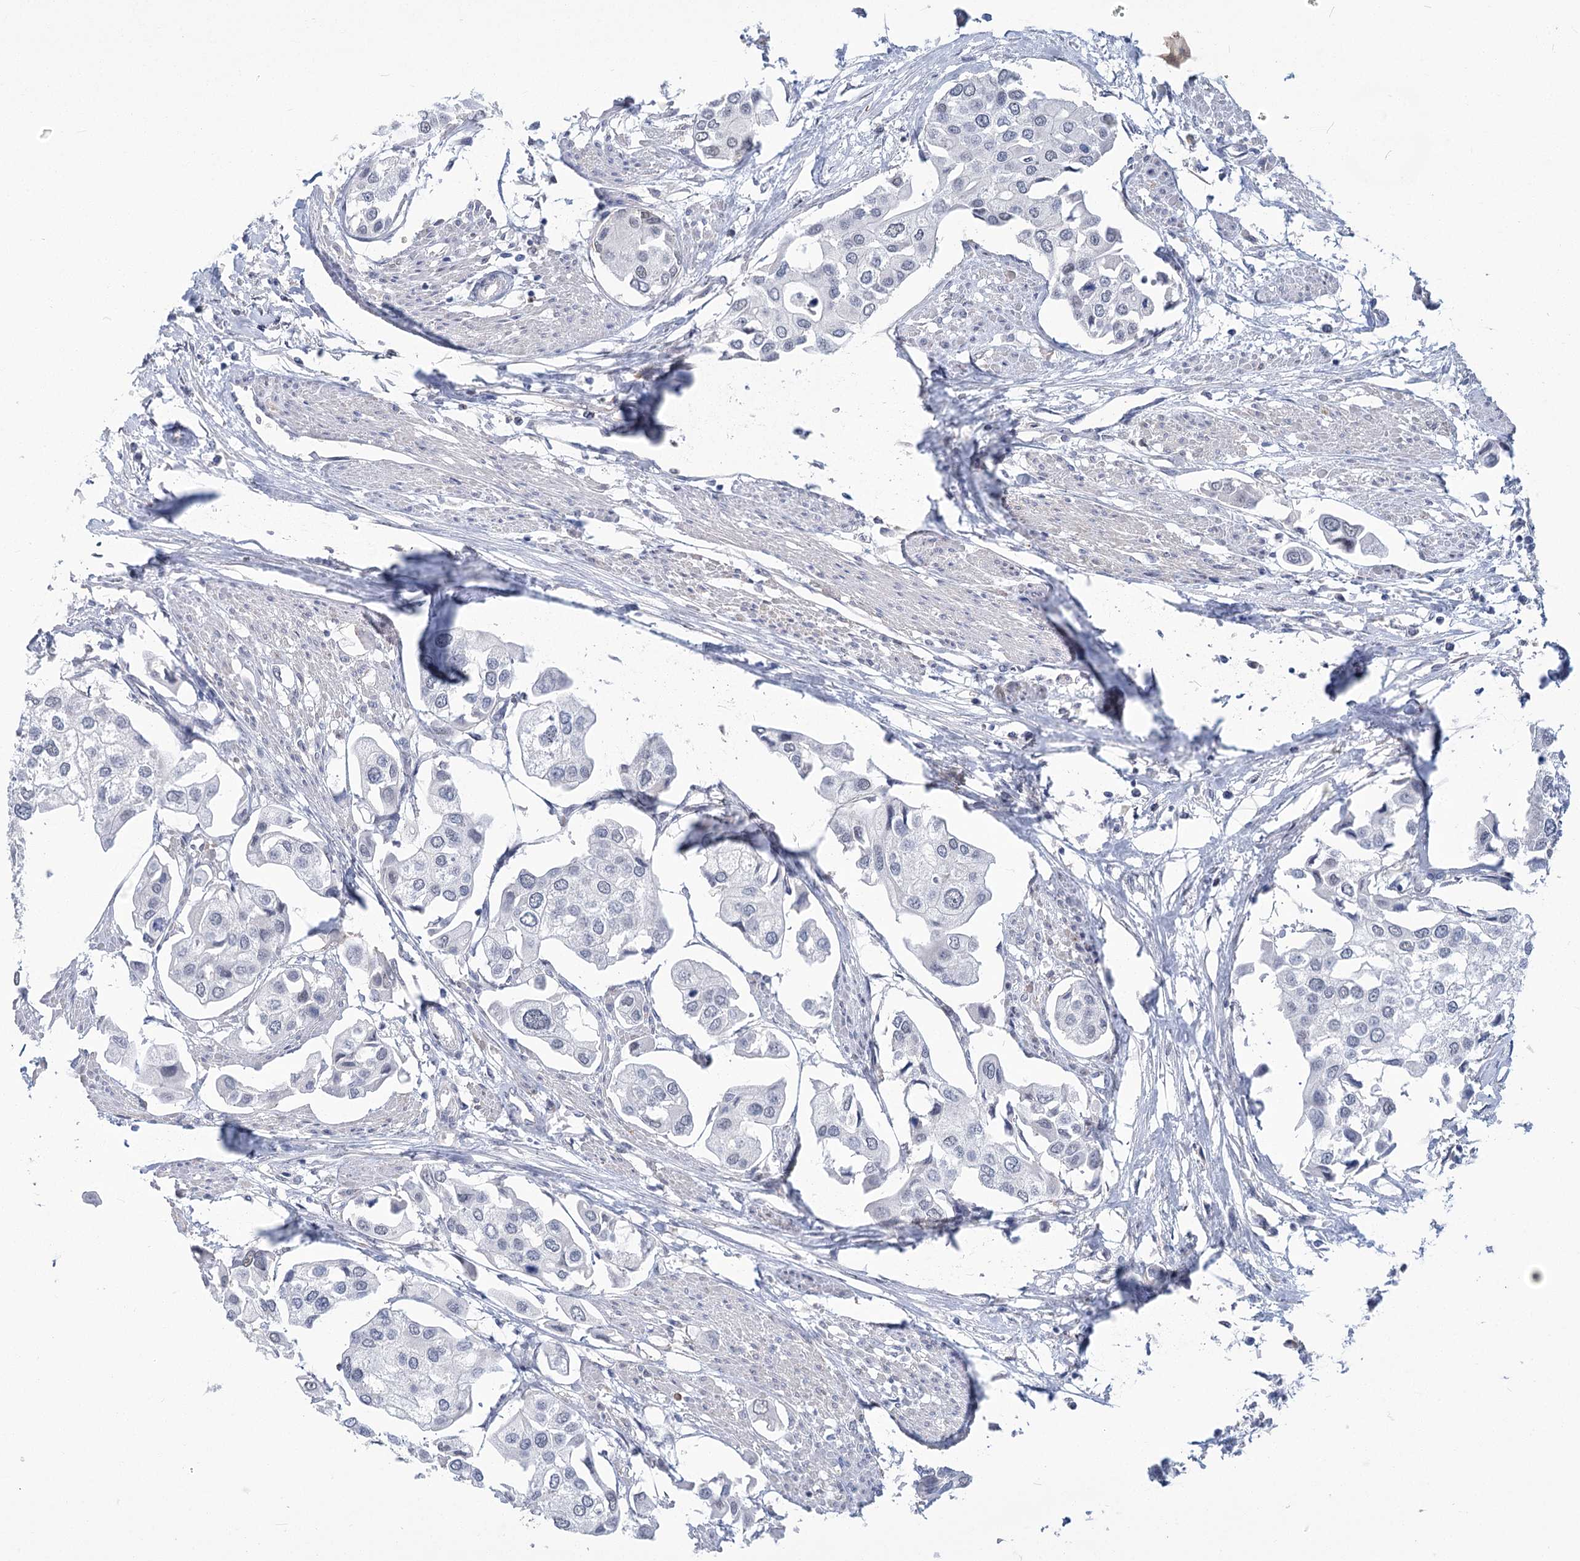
{"staining": {"intensity": "negative", "quantity": "none", "location": "none"}, "tissue": "urothelial cancer", "cell_type": "Tumor cells", "image_type": "cancer", "snomed": [{"axis": "morphology", "description": "Urothelial carcinoma, High grade"}, {"axis": "topography", "description": "Urinary bladder"}], "caption": "Tumor cells show no significant expression in high-grade urothelial carcinoma.", "gene": "THAP6", "patient": {"sex": "male", "age": 64}}